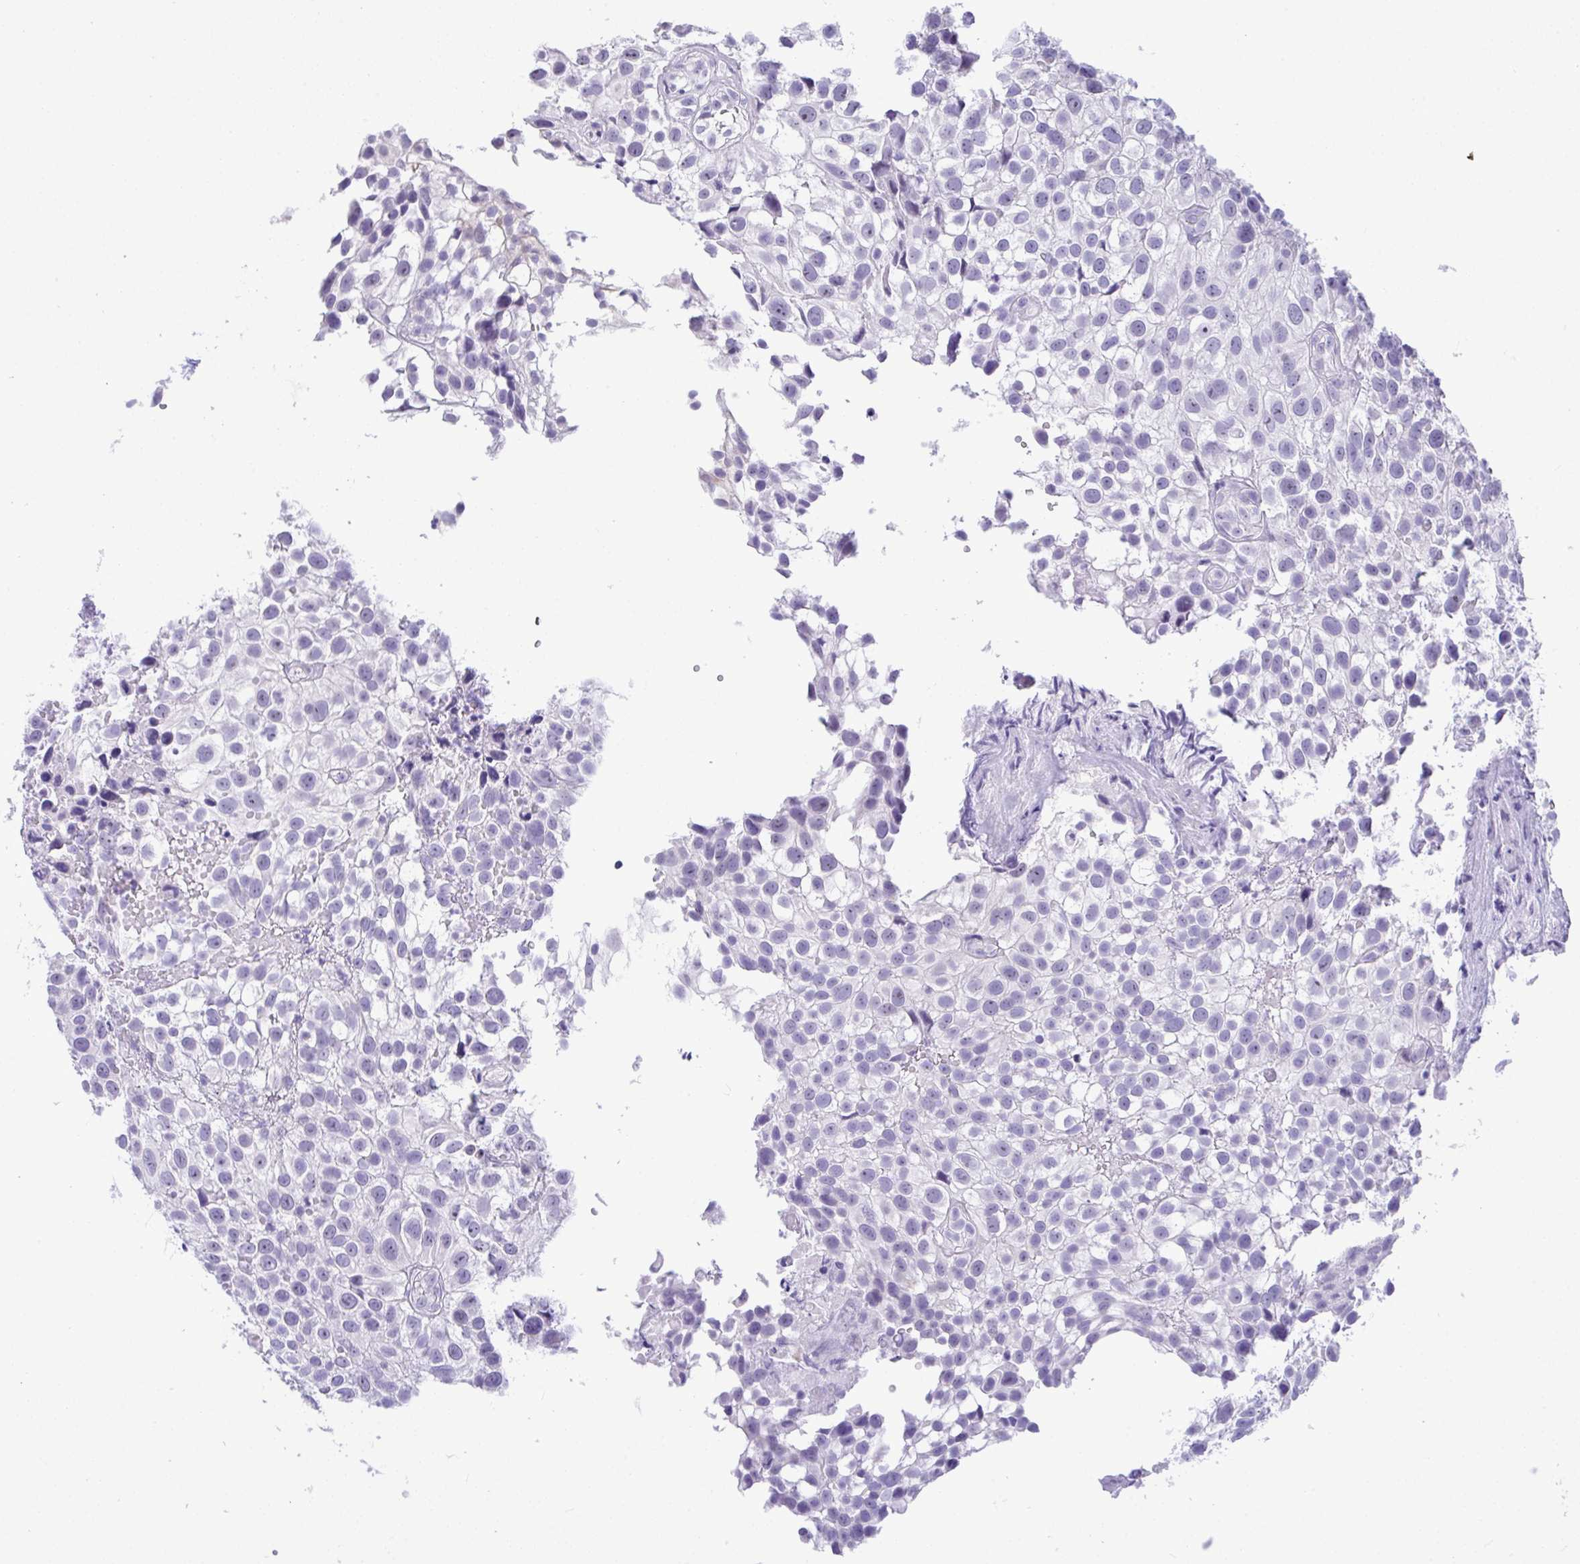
{"staining": {"intensity": "negative", "quantity": "none", "location": "none"}, "tissue": "urothelial cancer", "cell_type": "Tumor cells", "image_type": "cancer", "snomed": [{"axis": "morphology", "description": "Urothelial carcinoma, High grade"}, {"axis": "topography", "description": "Urinary bladder"}], "caption": "The micrograph demonstrates no staining of tumor cells in urothelial cancer.", "gene": "YBX2", "patient": {"sex": "male", "age": 56}}